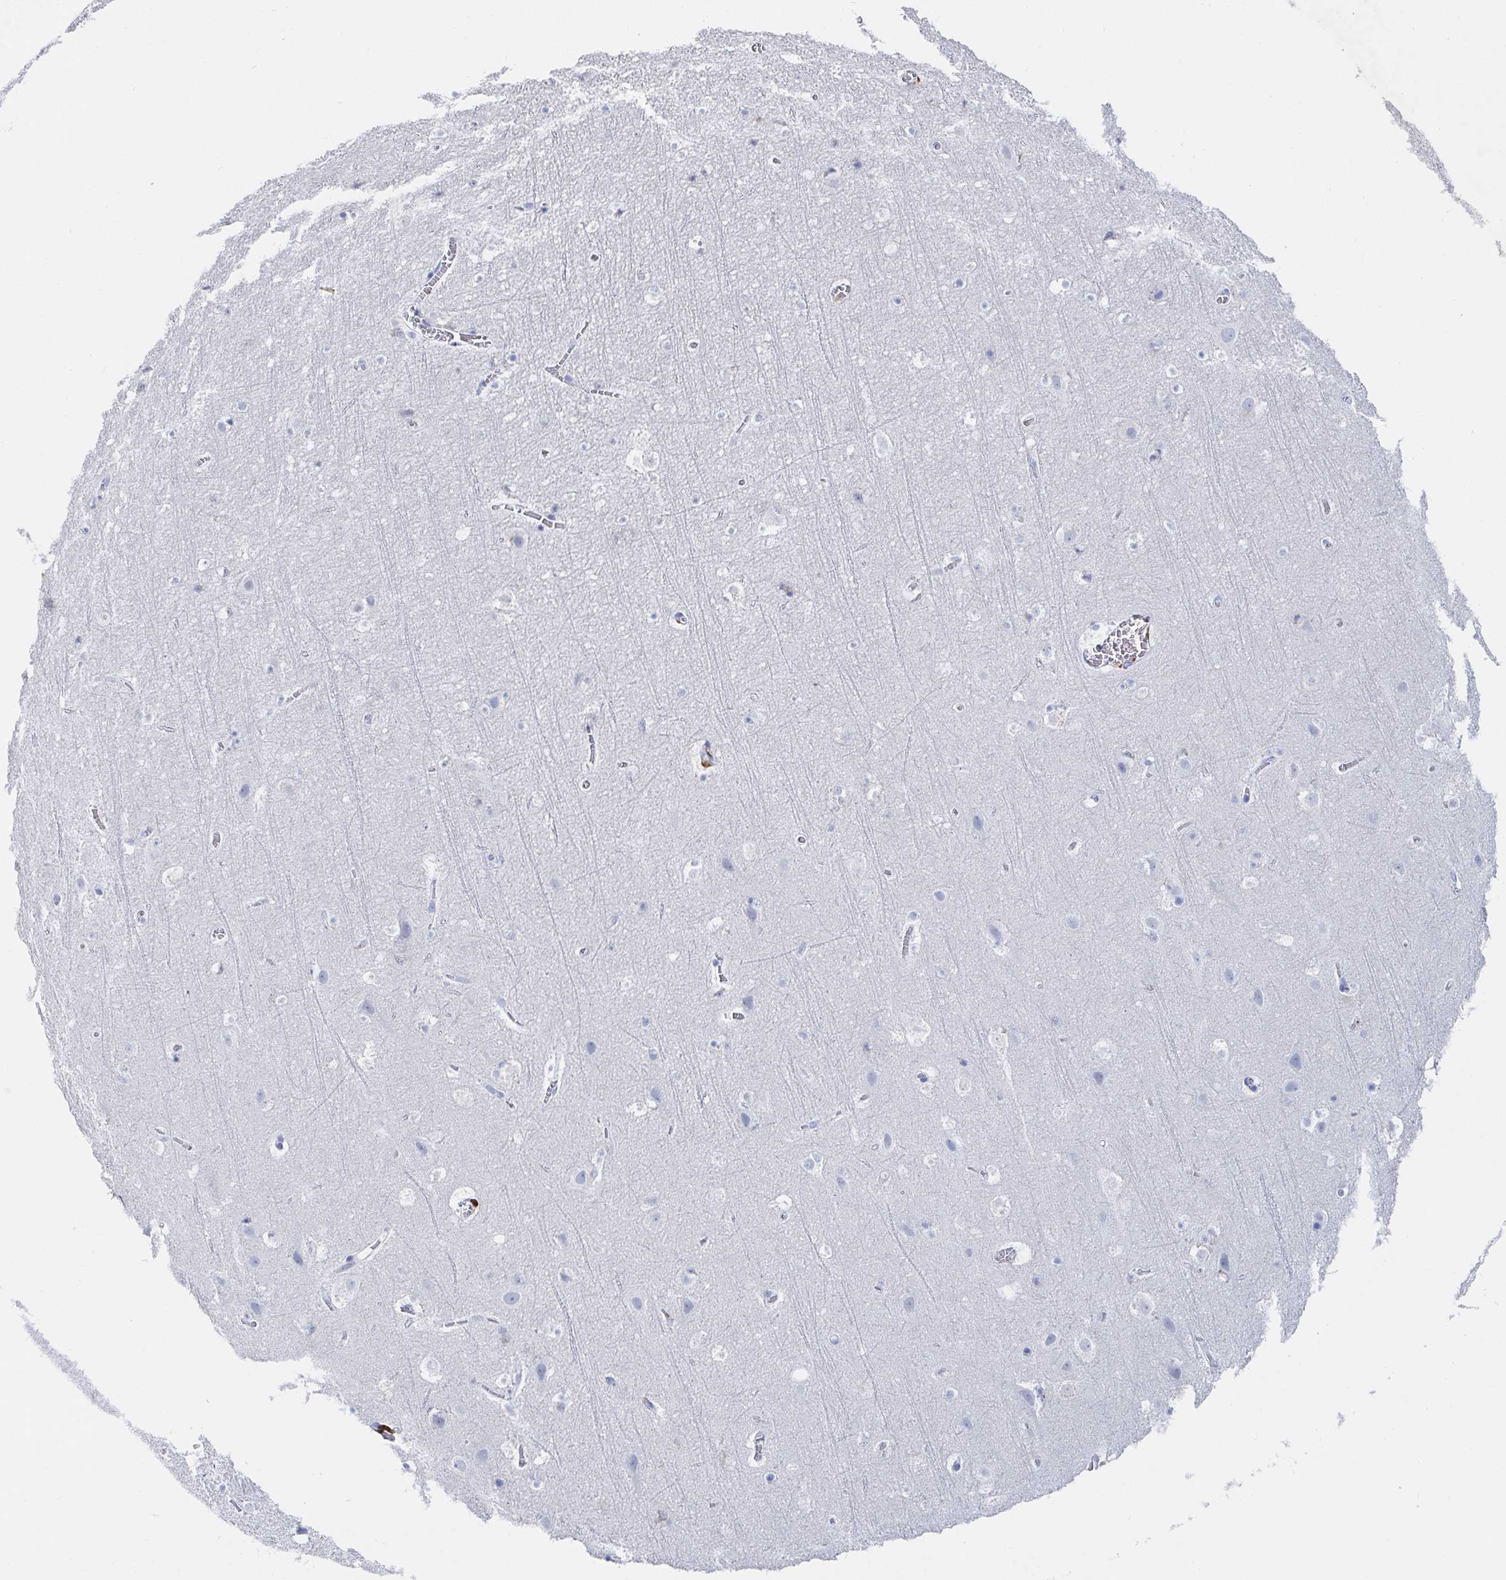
{"staining": {"intensity": "negative", "quantity": "none", "location": "none"}, "tissue": "cerebral cortex", "cell_type": "Endothelial cells", "image_type": "normal", "snomed": [{"axis": "morphology", "description": "Normal tissue, NOS"}, {"axis": "topography", "description": "Cerebral cortex"}], "caption": "DAB immunohistochemical staining of unremarkable human cerebral cortex exhibits no significant staining in endothelial cells. The staining was performed using DAB to visualize the protein expression in brown, while the nuclei were stained in blue with hematoxylin (Magnification: 20x).", "gene": "OR2A1", "patient": {"sex": "female", "age": 42}}